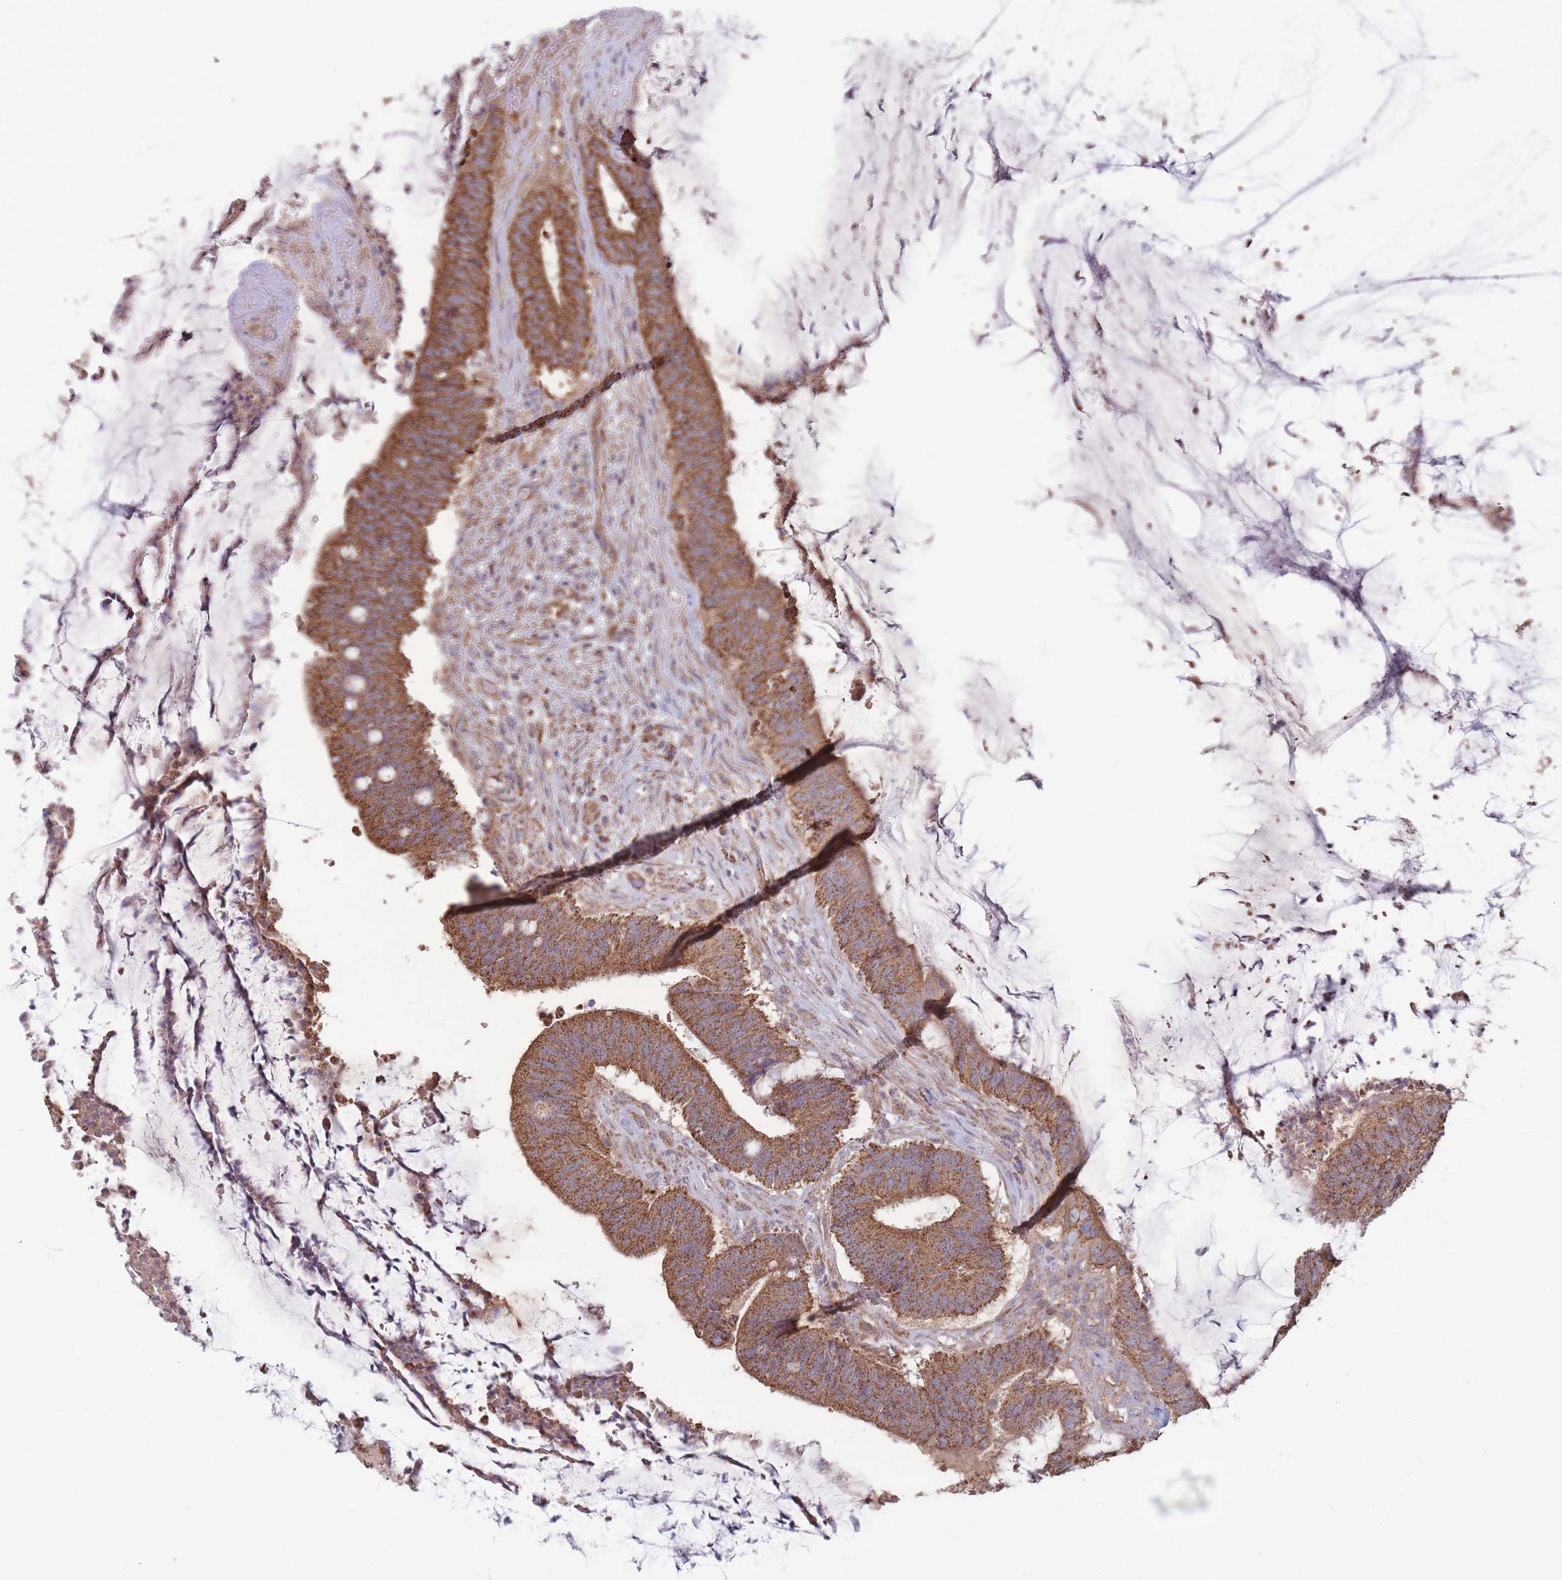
{"staining": {"intensity": "strong", "quantity": ">75%", "location": "cytoplasmic/membranous"}, "tissue": "colorectal cancer", "cell_type": "Tumor cells", "image_type": "cancer", "snomed": [{"axis": "morphology", "description": "Adenocarcinoma, NOS"}, {"axis": "topography", "description": "Colon"}], "caption": "Colorectal cancer tissue displays strong cytoplasmic/membranous positivity in about >75% of tumor cells The protein is stained brown, and the nuclei are stained in blue (DAB (3,3'-diaminobenzidine) IHC with brightfield microscopy, high magnification).", "gene": "KIF16B", "patient": {"sex": "female", "age": 43}}